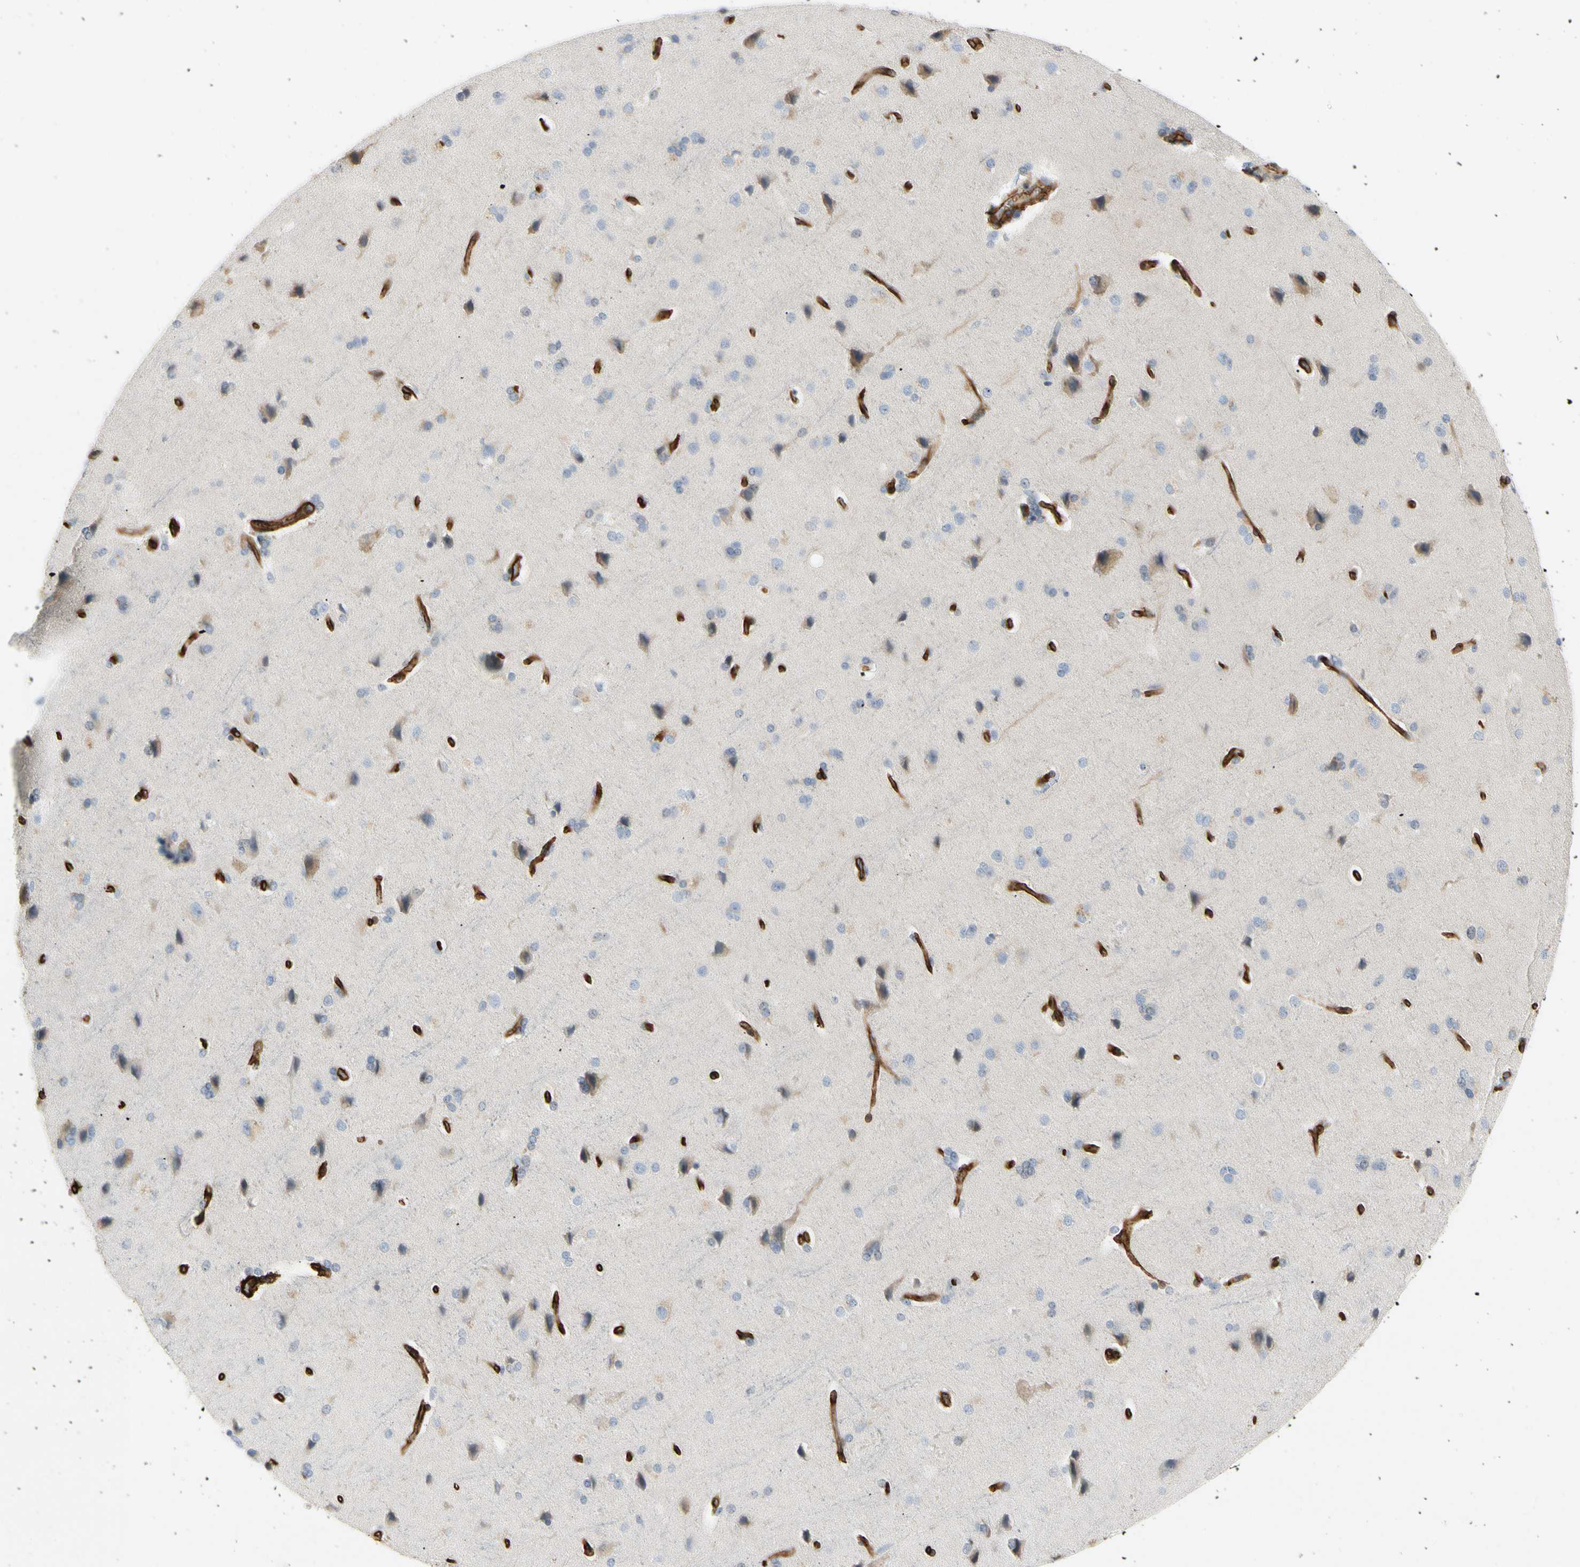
{"staining": {"intensity": "strong", "quantity": ">75%", "location": "cytoplasmic/membranous"}, "tissue": "cerebral cortex", "cell_type": "Endothelial cells", "image_type": "normal", "snomed": [{"axis": "morphology", "description": "Normal tissue, NOS"}, {"axis": "topography", "description": "Cerebral cortex"}], "caption": "Brown immunohistochemical staining in normal cerebral cortex exhibits strong cytoplasmic/membranous expression in approximately >75% of endothelial cells. (DAB IHC with brightfield microscopy, high magnification).", "gene": "GGT5", "patient": {"sex": "male", "age": 62}}